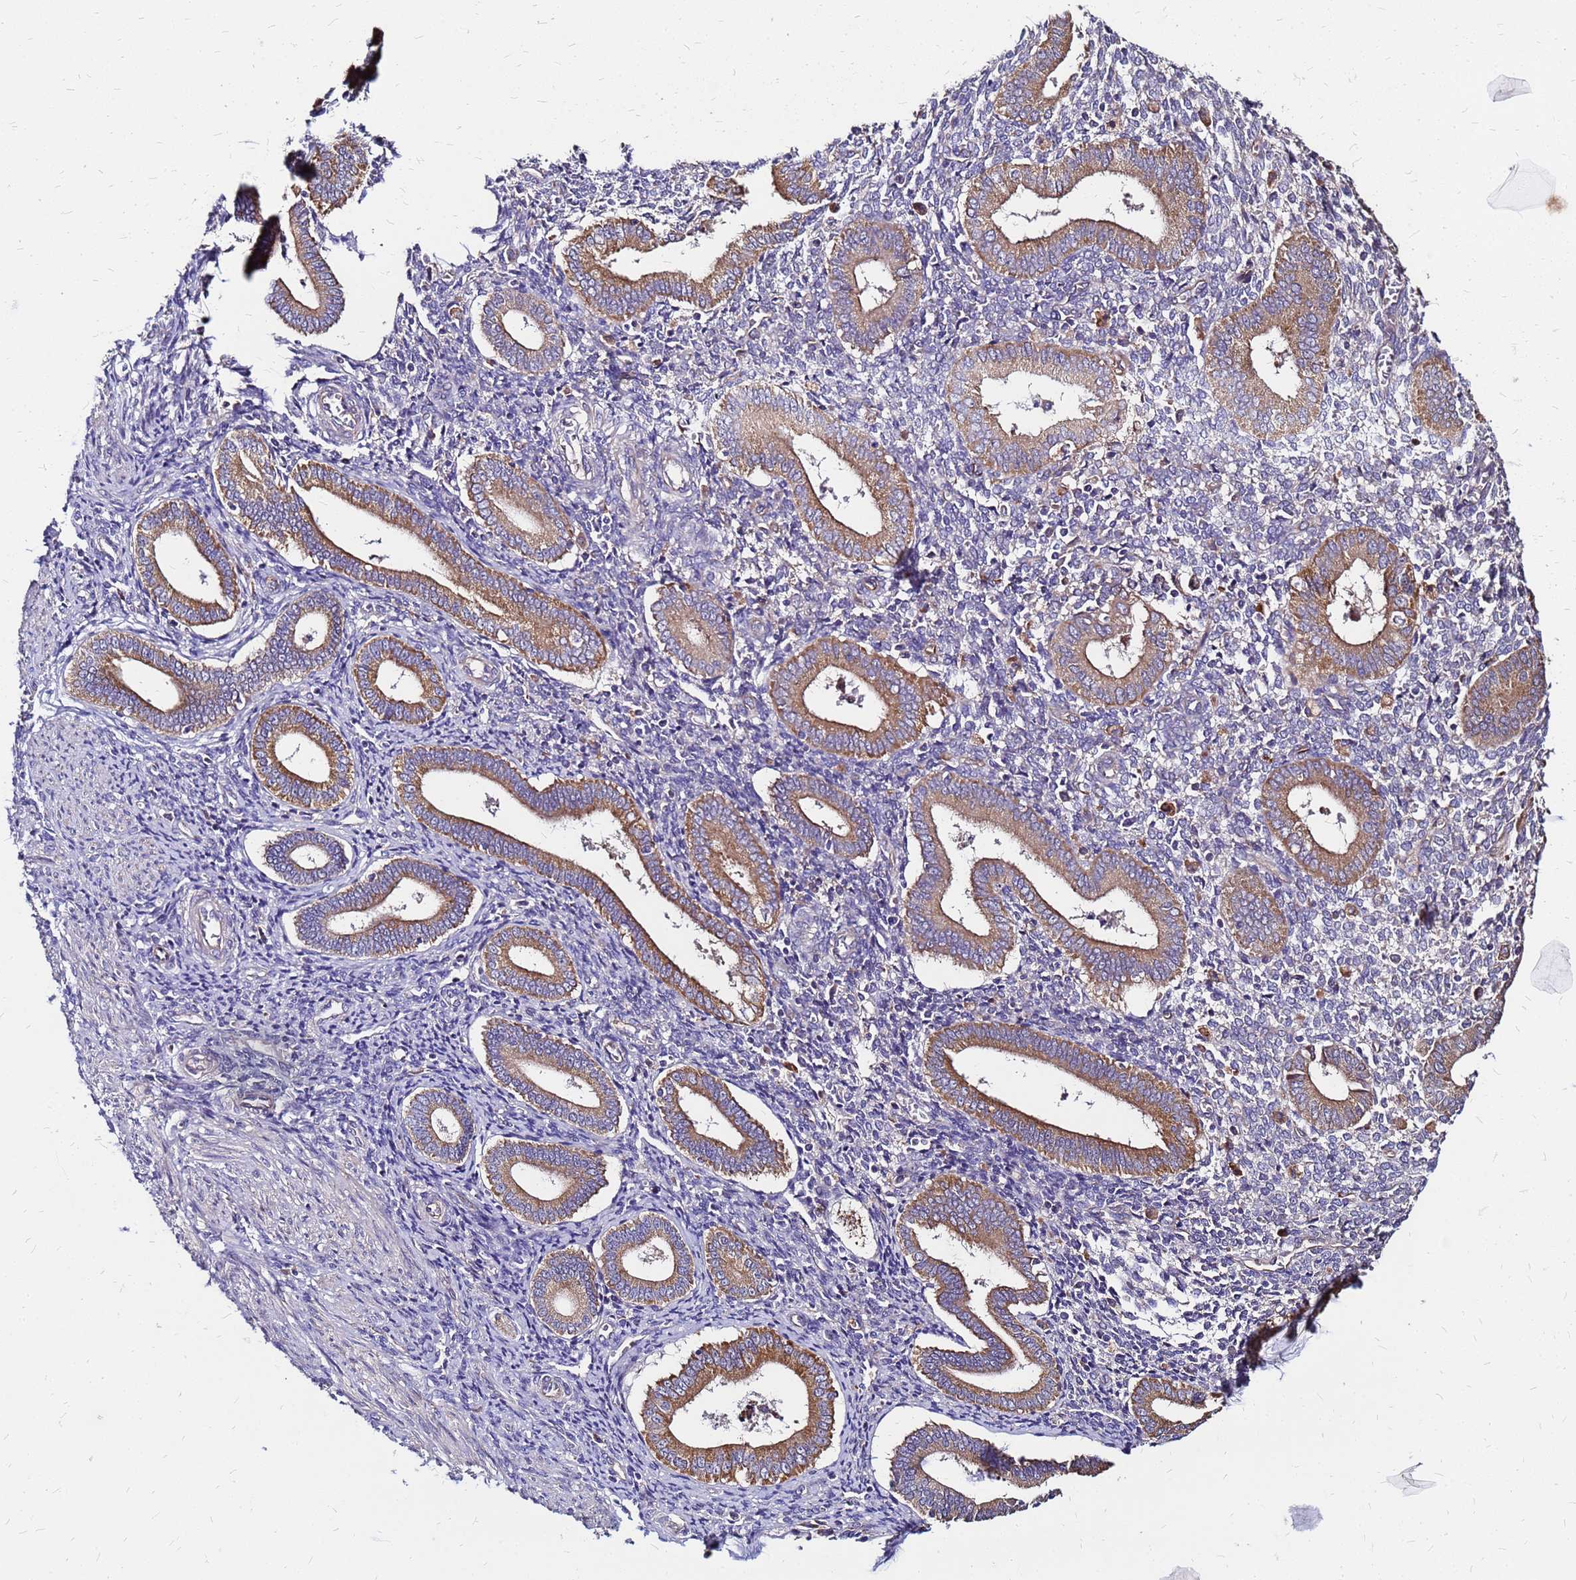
{"staining": {"intensity": "negative", "quantity": "none", "location": "none"}, "tissue": "endometrium", "cell_type": "Cells in endometrial stroma", "image_type": "normal", "snomed": [{"axis": "morphology", "description": "Normal tissue, NOS"}, {"axis": "topography", "description": "Endometrium"}], "caption": "Immunohistochemistry (IHC) photomicrograph of unremarkable endometrium: endometrium stained with DAB (3,3'-diaminobenzidine) reveals no significant protein positivity in cells in endometrial stroma. (Immunohistochemistry, brightfield microscopy, high magnification).", "gene": "ARHGEF35", "patient": {"sex": "female", "age": 44}}